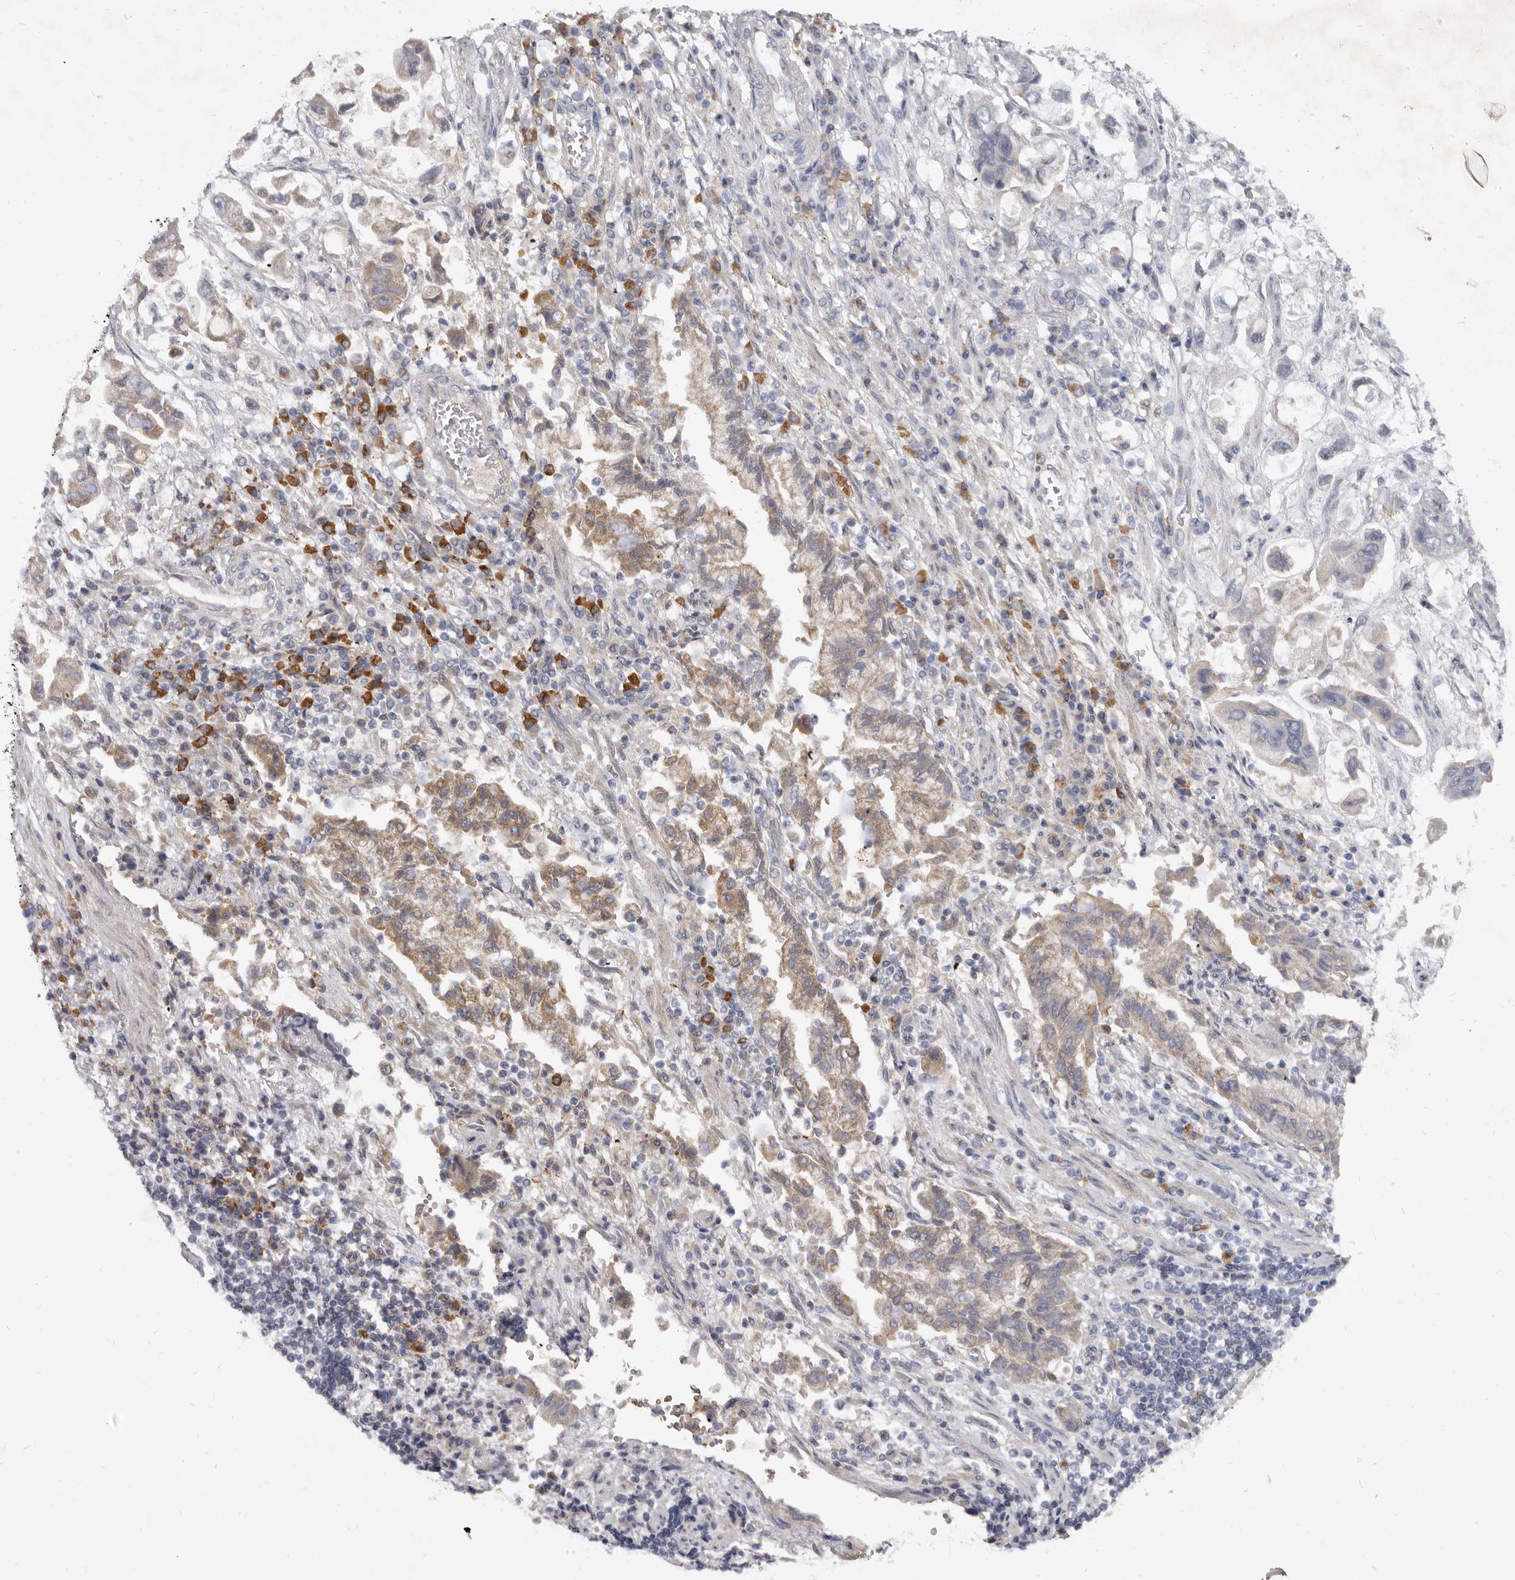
{"staining": {"intensity": "negative", "quantity": "none", "location": "none"}, "tissue": "stomach cancer", "cell_type": "Tumor cells", "image_type": "cancer", "snomed": [{"axis": "morphology", "description": "Adenocarcinoma, NOS"}, {"axis": "topography", "description": "Stomach"}], "caption": "Stomach adenocarcinoma was stained to show a protein in brown. There is no significant expression in tumor cells.", "gene": "SPTA1", "patient": {"sex": "male", "age": 62}}